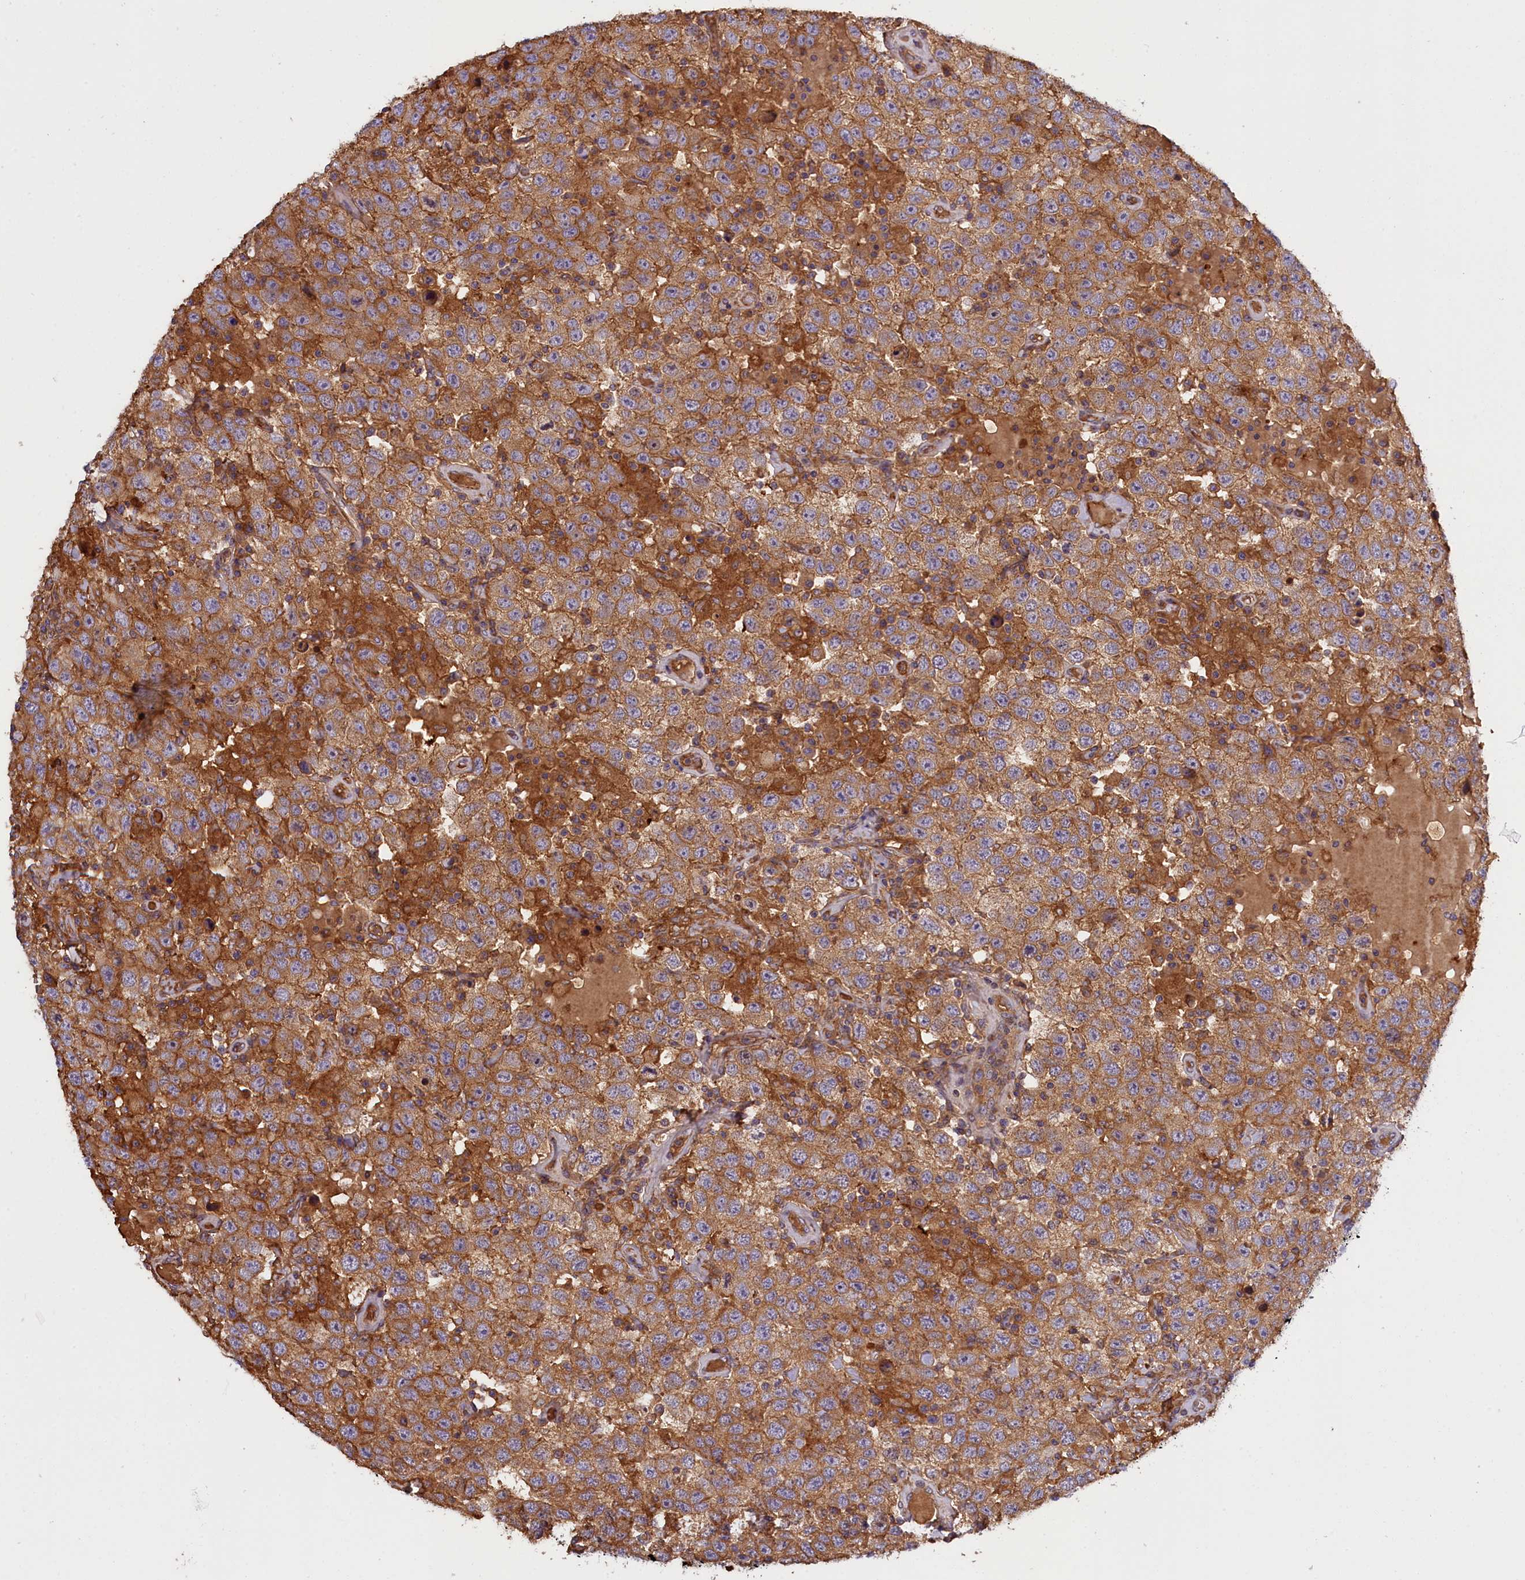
{"staining": {"intensity": "moderate", "quantity": ">75%", "location": "cytoplasmic/membranous"}, "tissue": "testis cancer", "cell_type": "Tumor cells", "image_type": "cancer", "snomed": [{"axis": "morphology", "description": "Seminoma, NOS"}, {"axis": "topography", "description": "Testis"}], "caption": "IHC of testis seminoma displays medium levels of moderate cytoplasmic/membranous positivity in about >75% of tumor cells. (Stains: DAB (3,3'-diaminobenzidine) in brown, nuclei in blue, Microscopy: brightfield microscopy at high magnification).", "gene": "FUZ", "patient": {"sex": "male", "age": 41}}